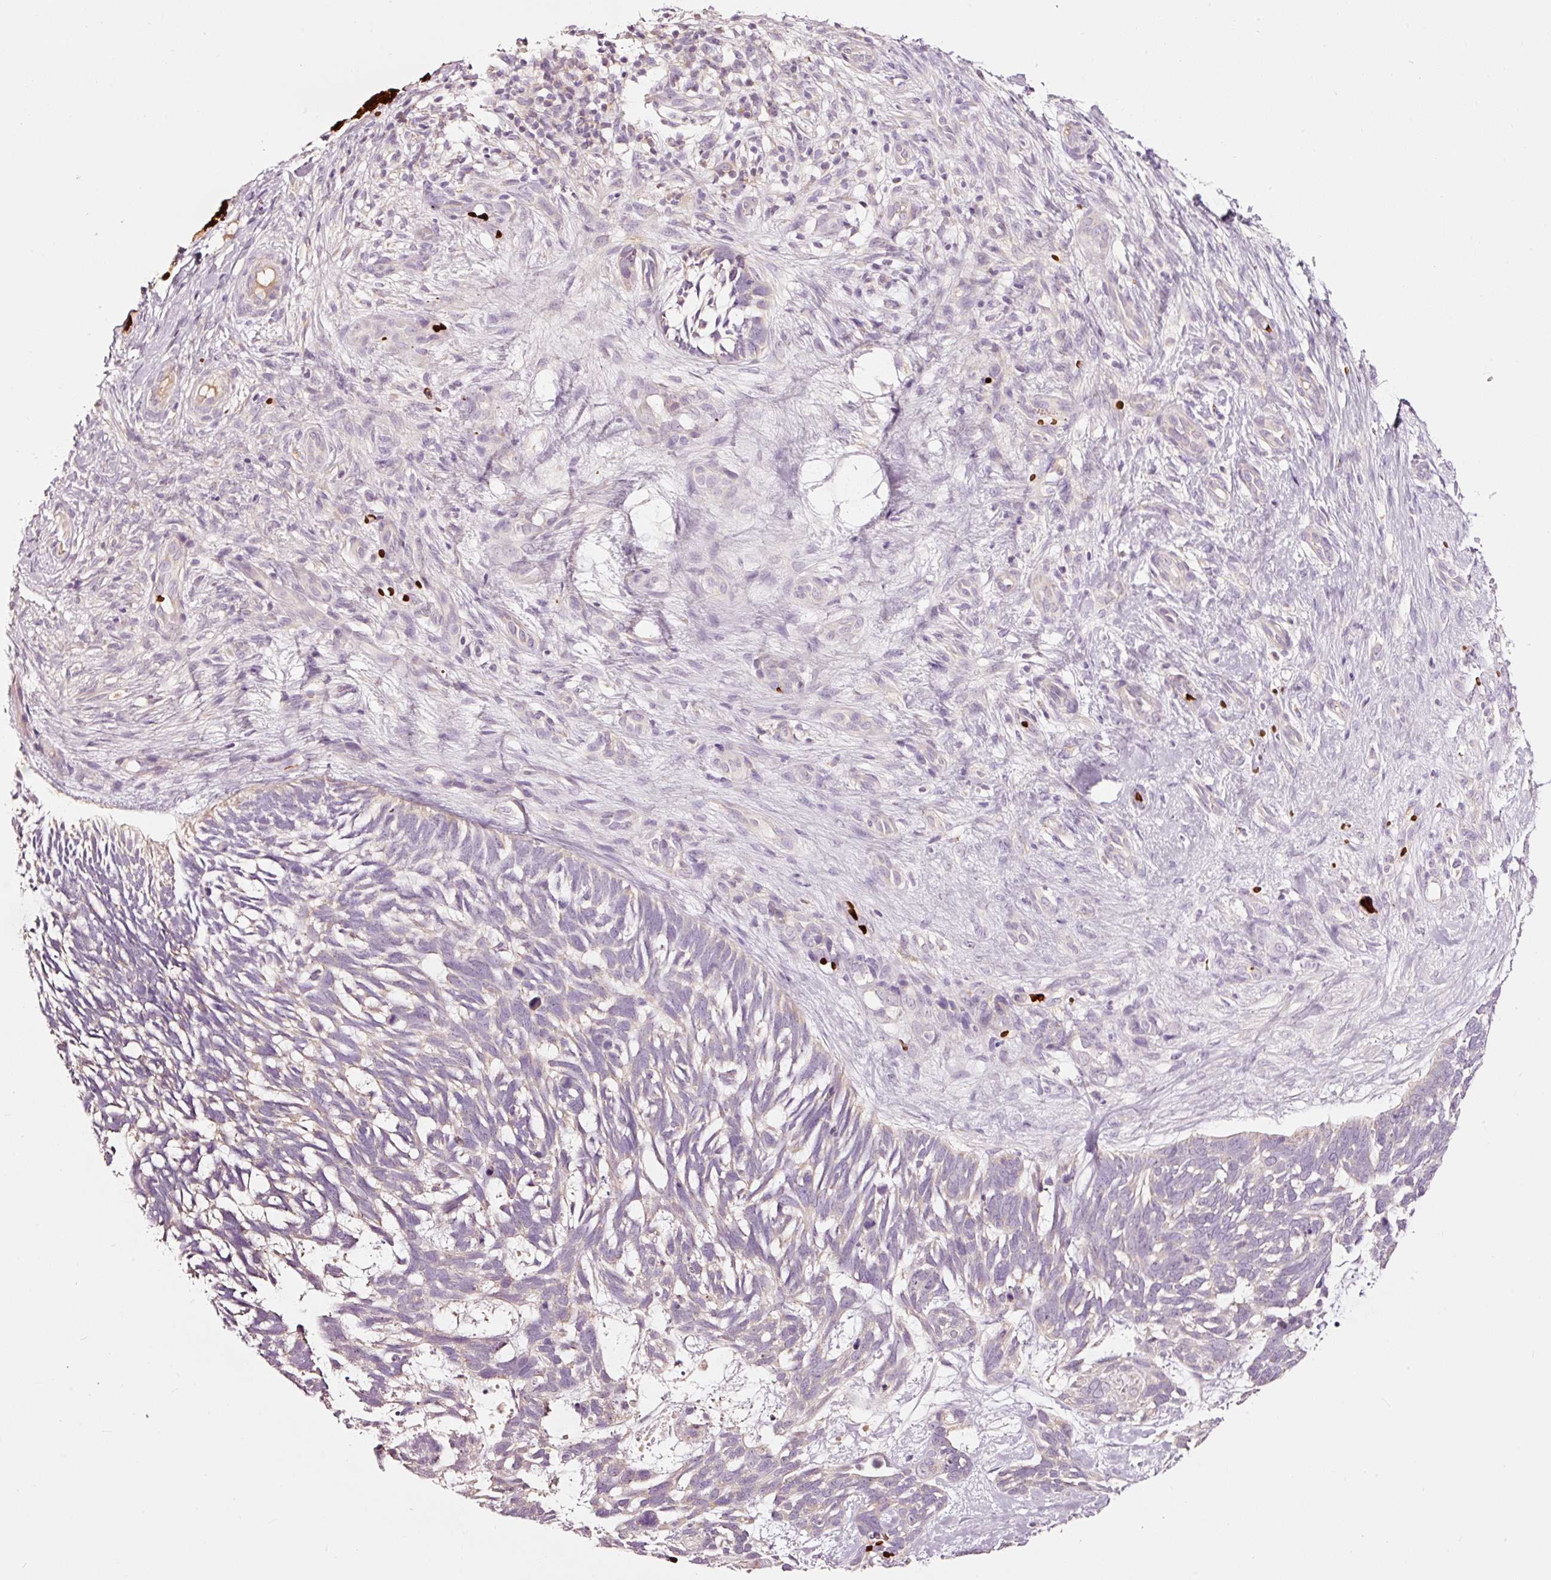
{"staining": {"intensity": "weak", "quantity": "<25%", "location": "cytoplasmic/membranous"}, "tissue": "skin cancer", "cell_type": "Tumor cells", "image_type": "cancer", "snomed": [{"axis": "morphology", "description": "Basal cell carcinoma"}, {"axis": "topography", "description": "Skin"}], "caption": "Histopathology image shows no significant protein expression in tumor cells of skin basal cell carcinoma.", "gene": "LDHAL6B", "patient": {"sex": "male", "age": 88}}